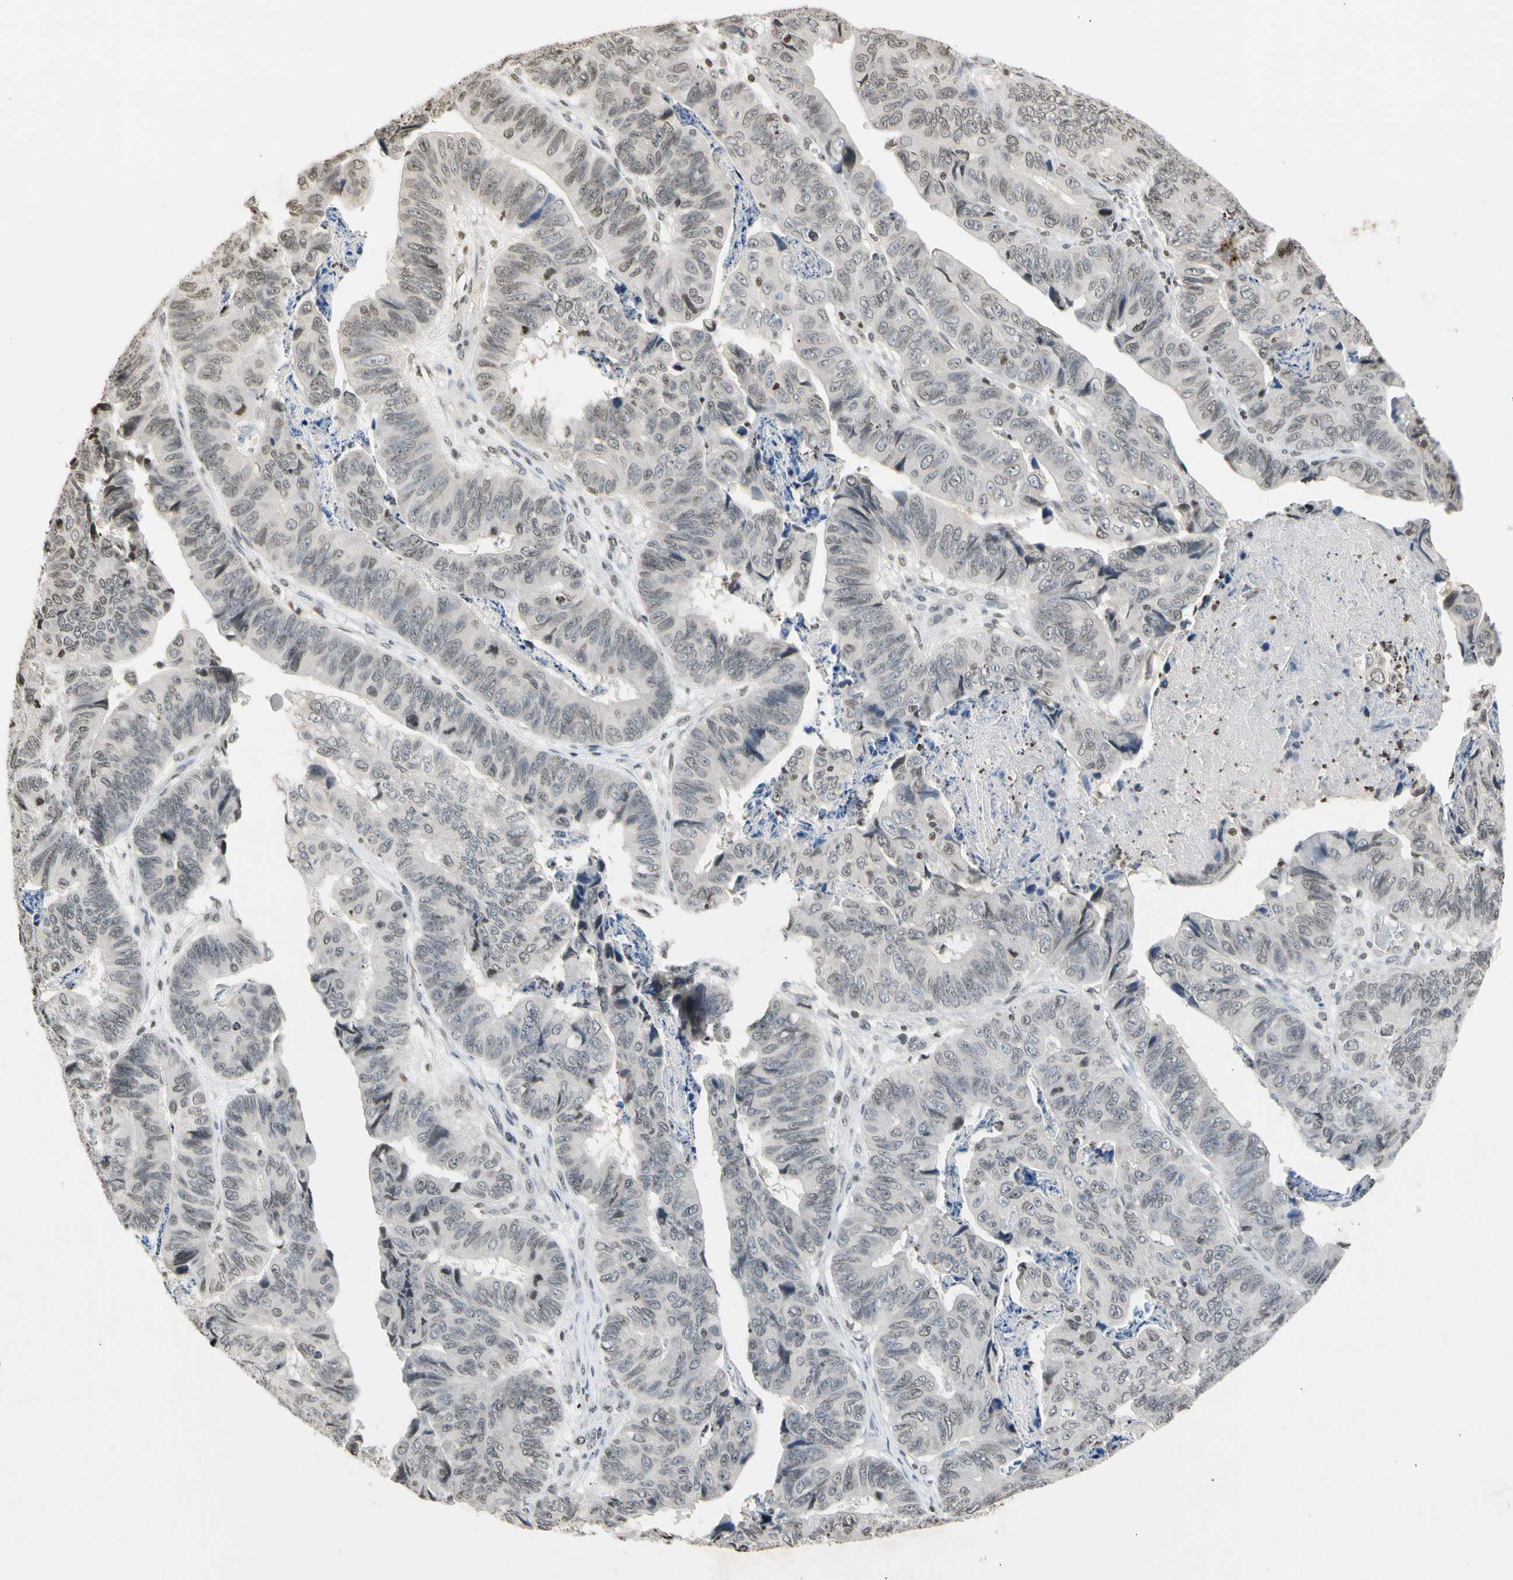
{"staining": {"intensity": "negative", "quantity": "none", "location": "none"}, "tissue": "stomach cancer", "cell_type": "Tumor cells", "image_type": "cancer", "snomed": [{"axis": "morphology", "description": "Adenocarcinoma, NOS"}, {"axis": "topography", "description": "Stomach, lower"}], "caption": "IHC of stomach adenocarcinoma displays no positivity in tumor cells.", "gene": "GPX4", "patient": {"sex": "male", "age": 77}}